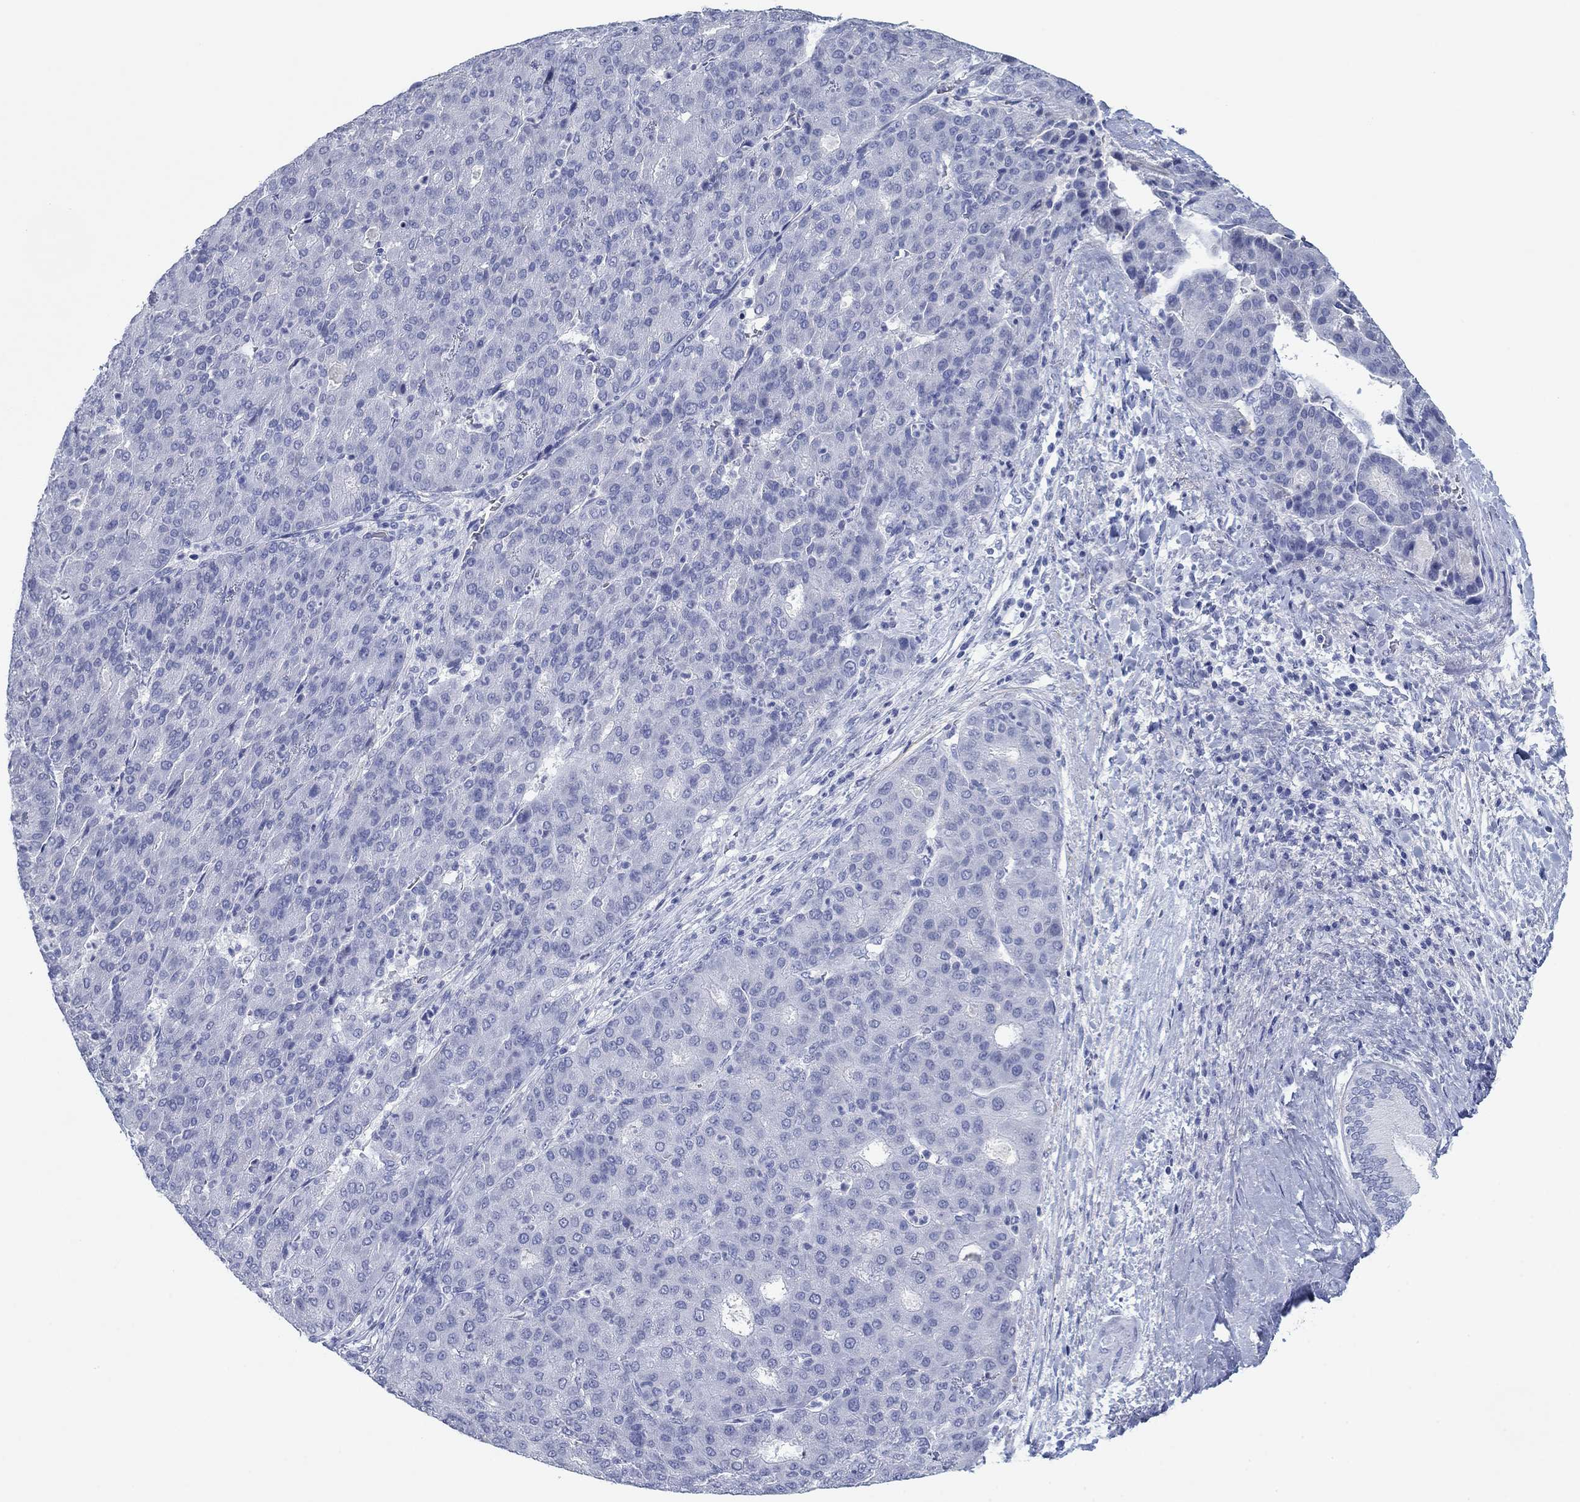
{"staining": {"intensity": "negative", "quantity": "none", "location": "none"}, "tissue": "liver cancer", "cell_type": "Tumor cells", "image_type": "cancer", "snomed": [{"axis": "morphology", "description": "Carcinoma, Hepatocellular, NOS"}, {"axis": "topography", "description": "Liver"}], "caption": "Tumor cells are negative for protein expression in human hepatocellular carcinoma (liver).", "gene": "PDYN", "patient": {"sex": "male", "age": 65}}